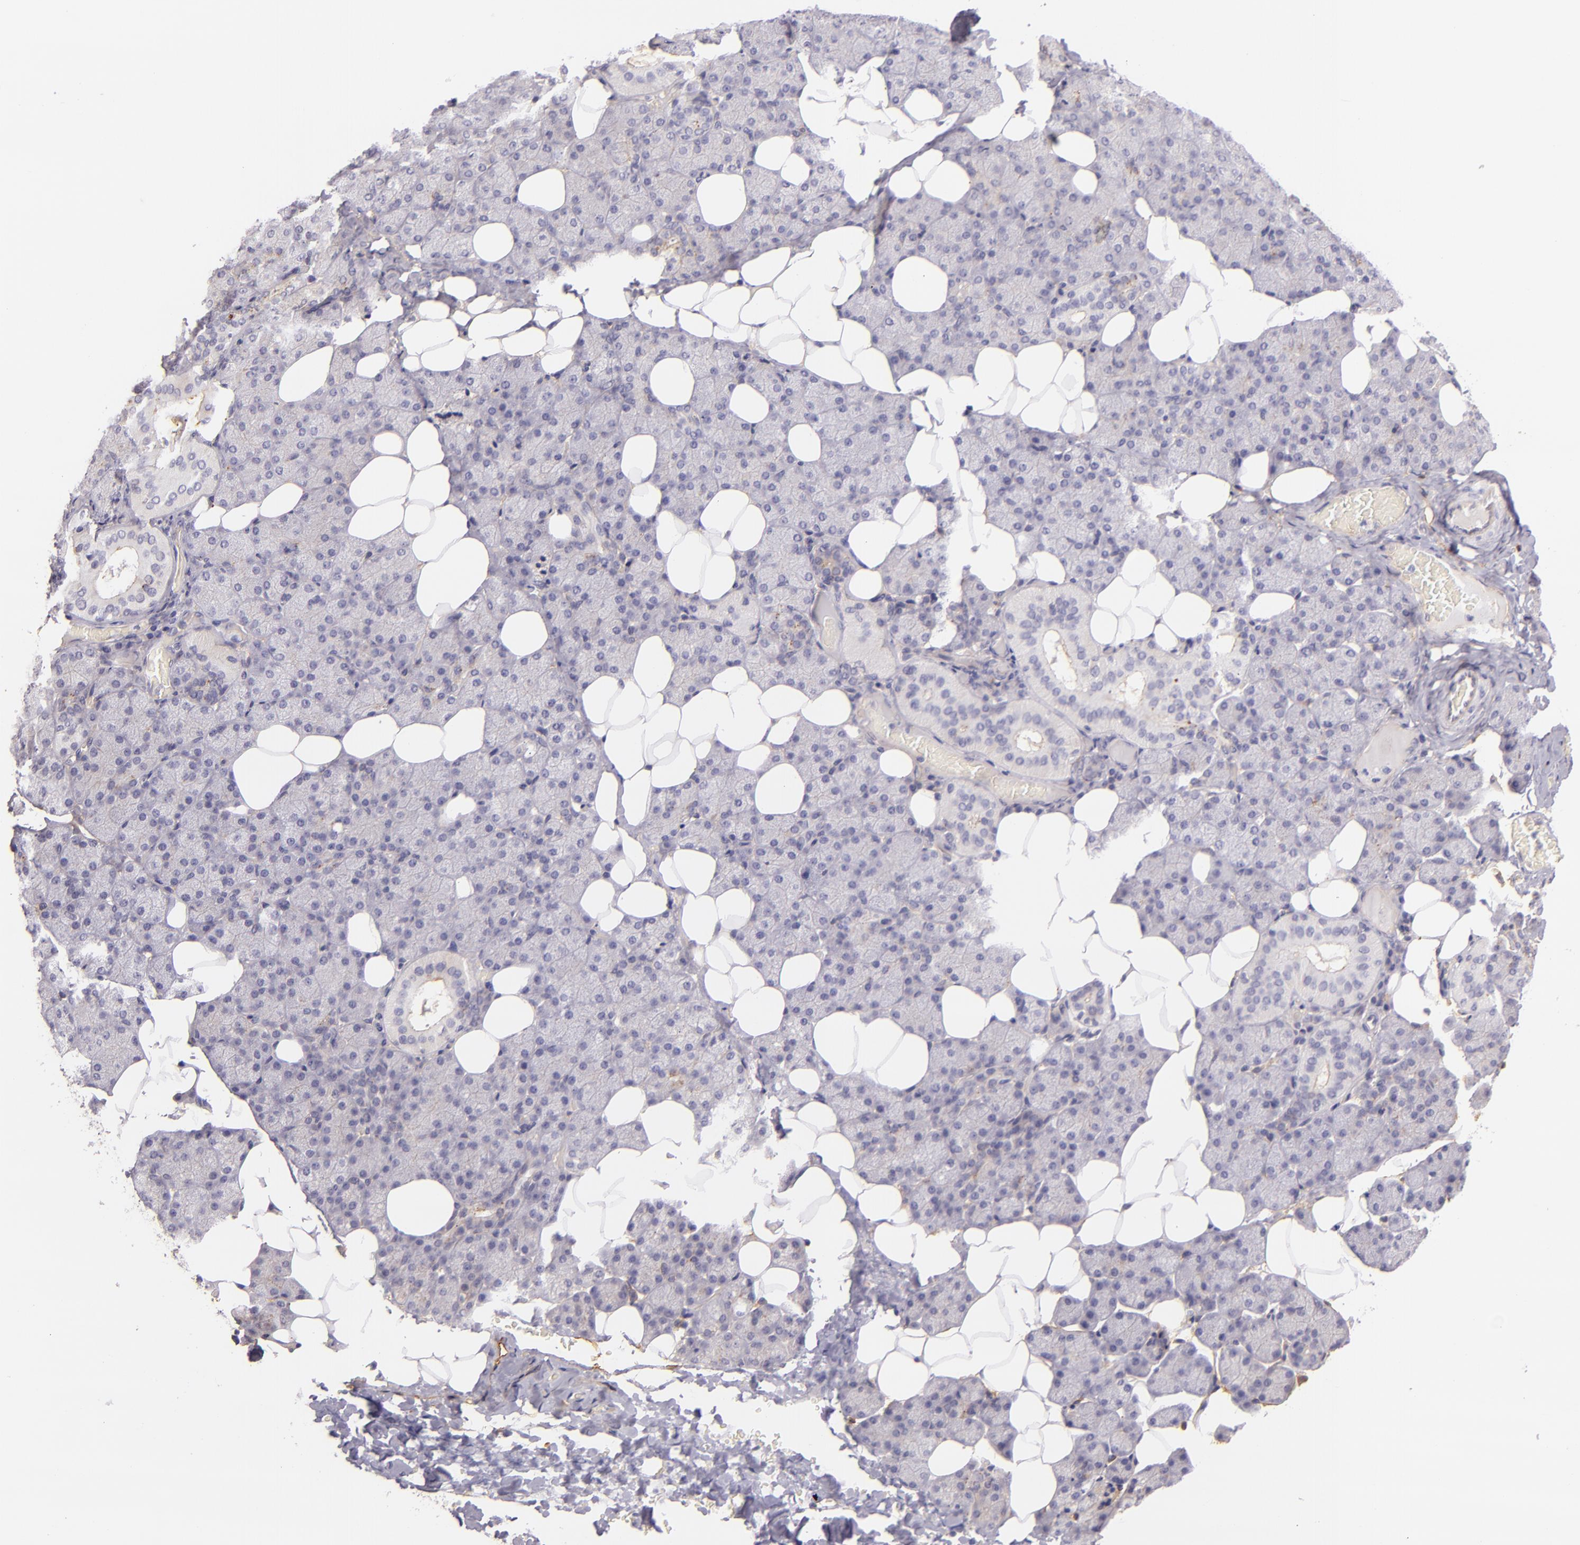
{"staining": {"intensity": "moderate", "quantity": "25%-75%", "location": "cytoplasmic/membranous"}, "tissue": "salivary gland", "cell_type": "Glandular cells", "image_type": "normal", "snomed": [{"axis": "morphology", "description": "Normal tissue, NOS"}, {"axis": "topography", "description": "Lymph node"}, {"axis": "topography", "description": "Salivary gland"}], "caption": "A brown stain labels moderate cytoplasmic/membranous positivity of a protein in glandular cells of normal human salivary gland. (DAB (3,3'-diaminobenzidine) IHC, brown staining for protein, blue staining for nuclei).", "gene": "CTSF", "patient": {"sex": "male", "age": 8}}